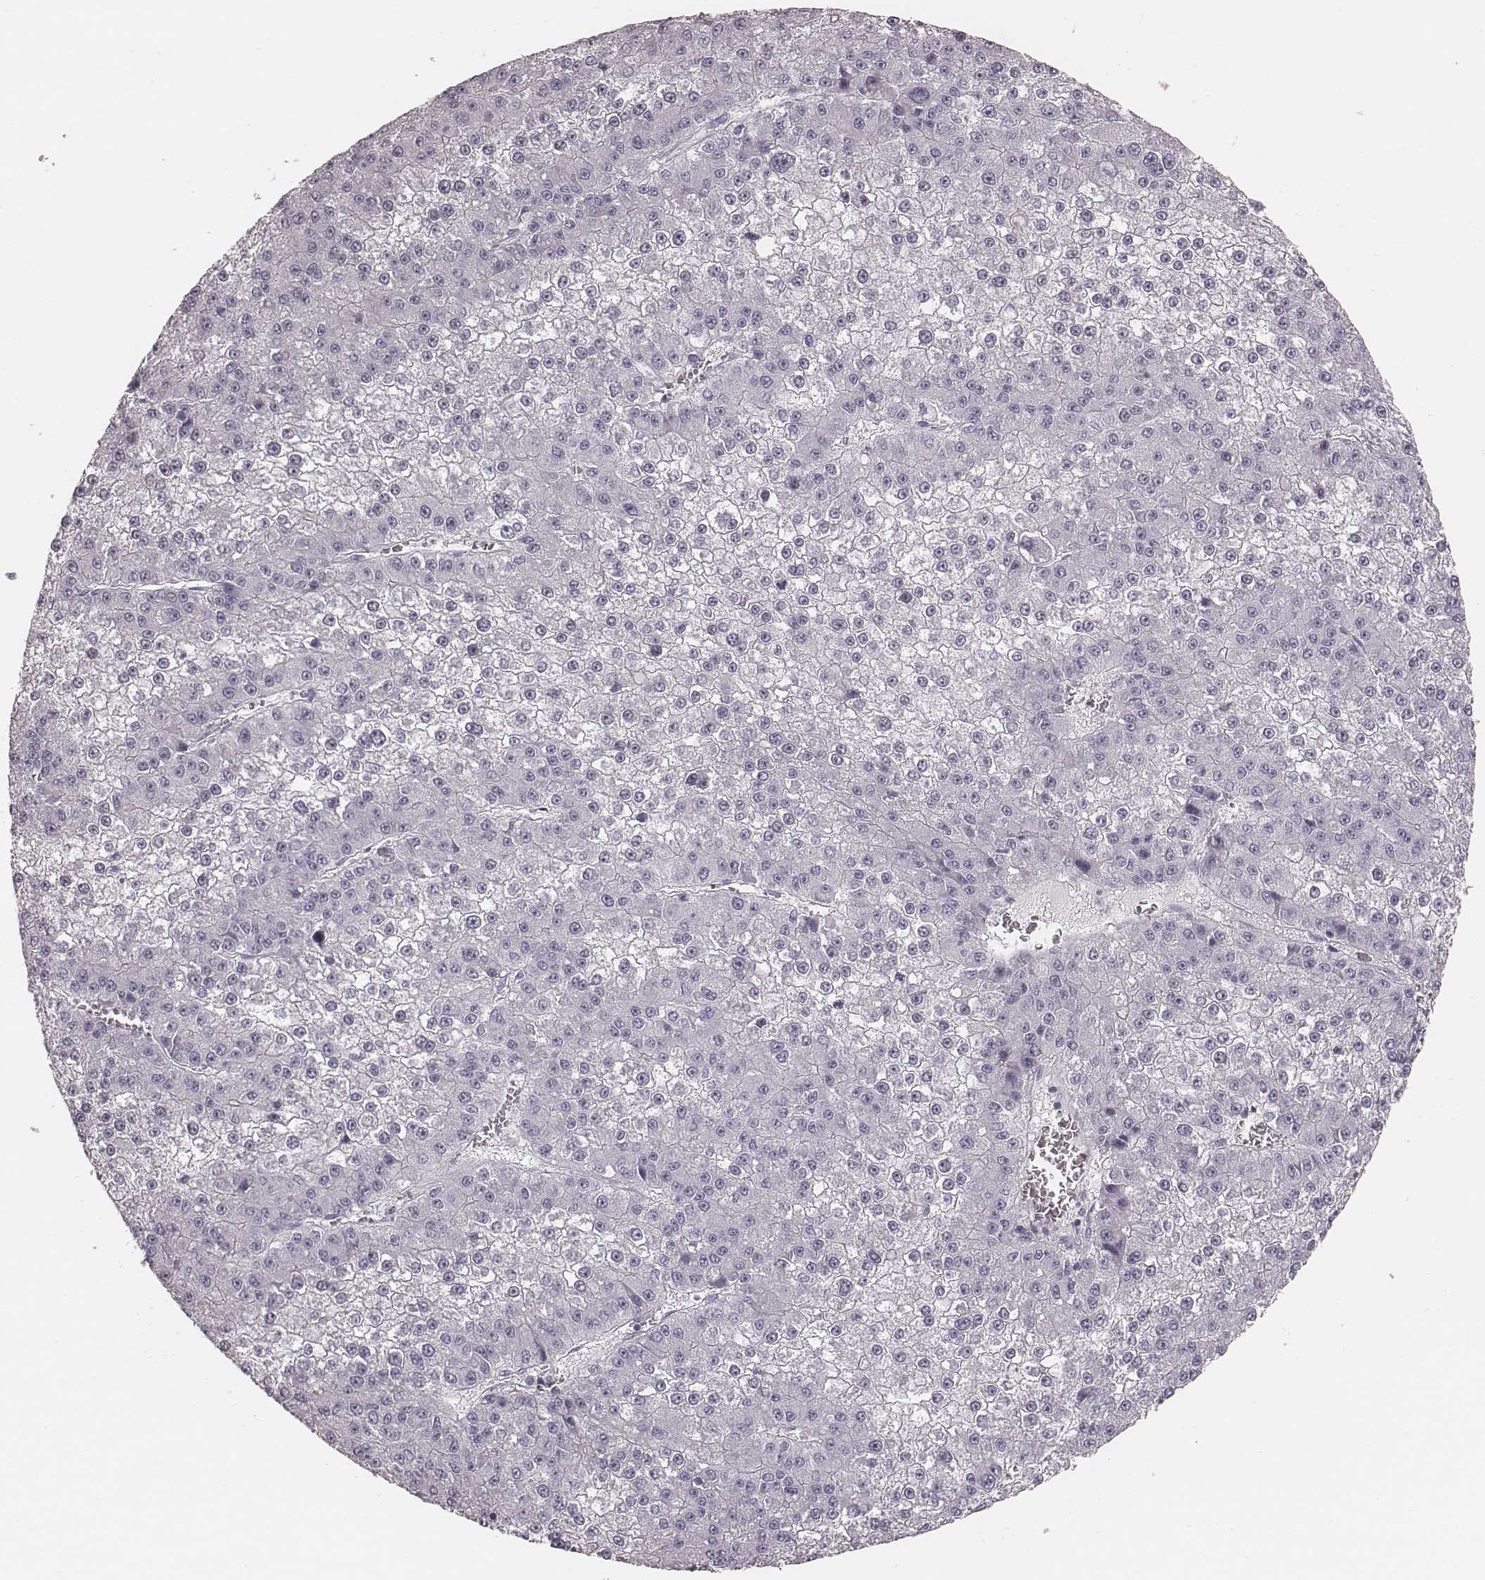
{"staining": {"intensity": "negative", "quantity": "none", "location": "none"}, "tissue": "liver cancer", "cell_type": "Tumor cells", "image_type": "cancer", "snomed": [{"axis": "morphology", "description": "Carcinoma, Hepatocellular, NOS"}, {"axis": "topography", "description": "Liver"}], "caption": "The histopathology image reveals no significant positivity in tumor cells of liver cancer (hepatocellular carcinoma). Brightfield microscopy of immunohistochemistry (IHC) stained with DAB (3,3'-diaminobenzidine) (brown) and hematoxylin (blue), captured at high magnification.", "gene": "S100Z", "patient": {"sex": "female", "age": 73}}